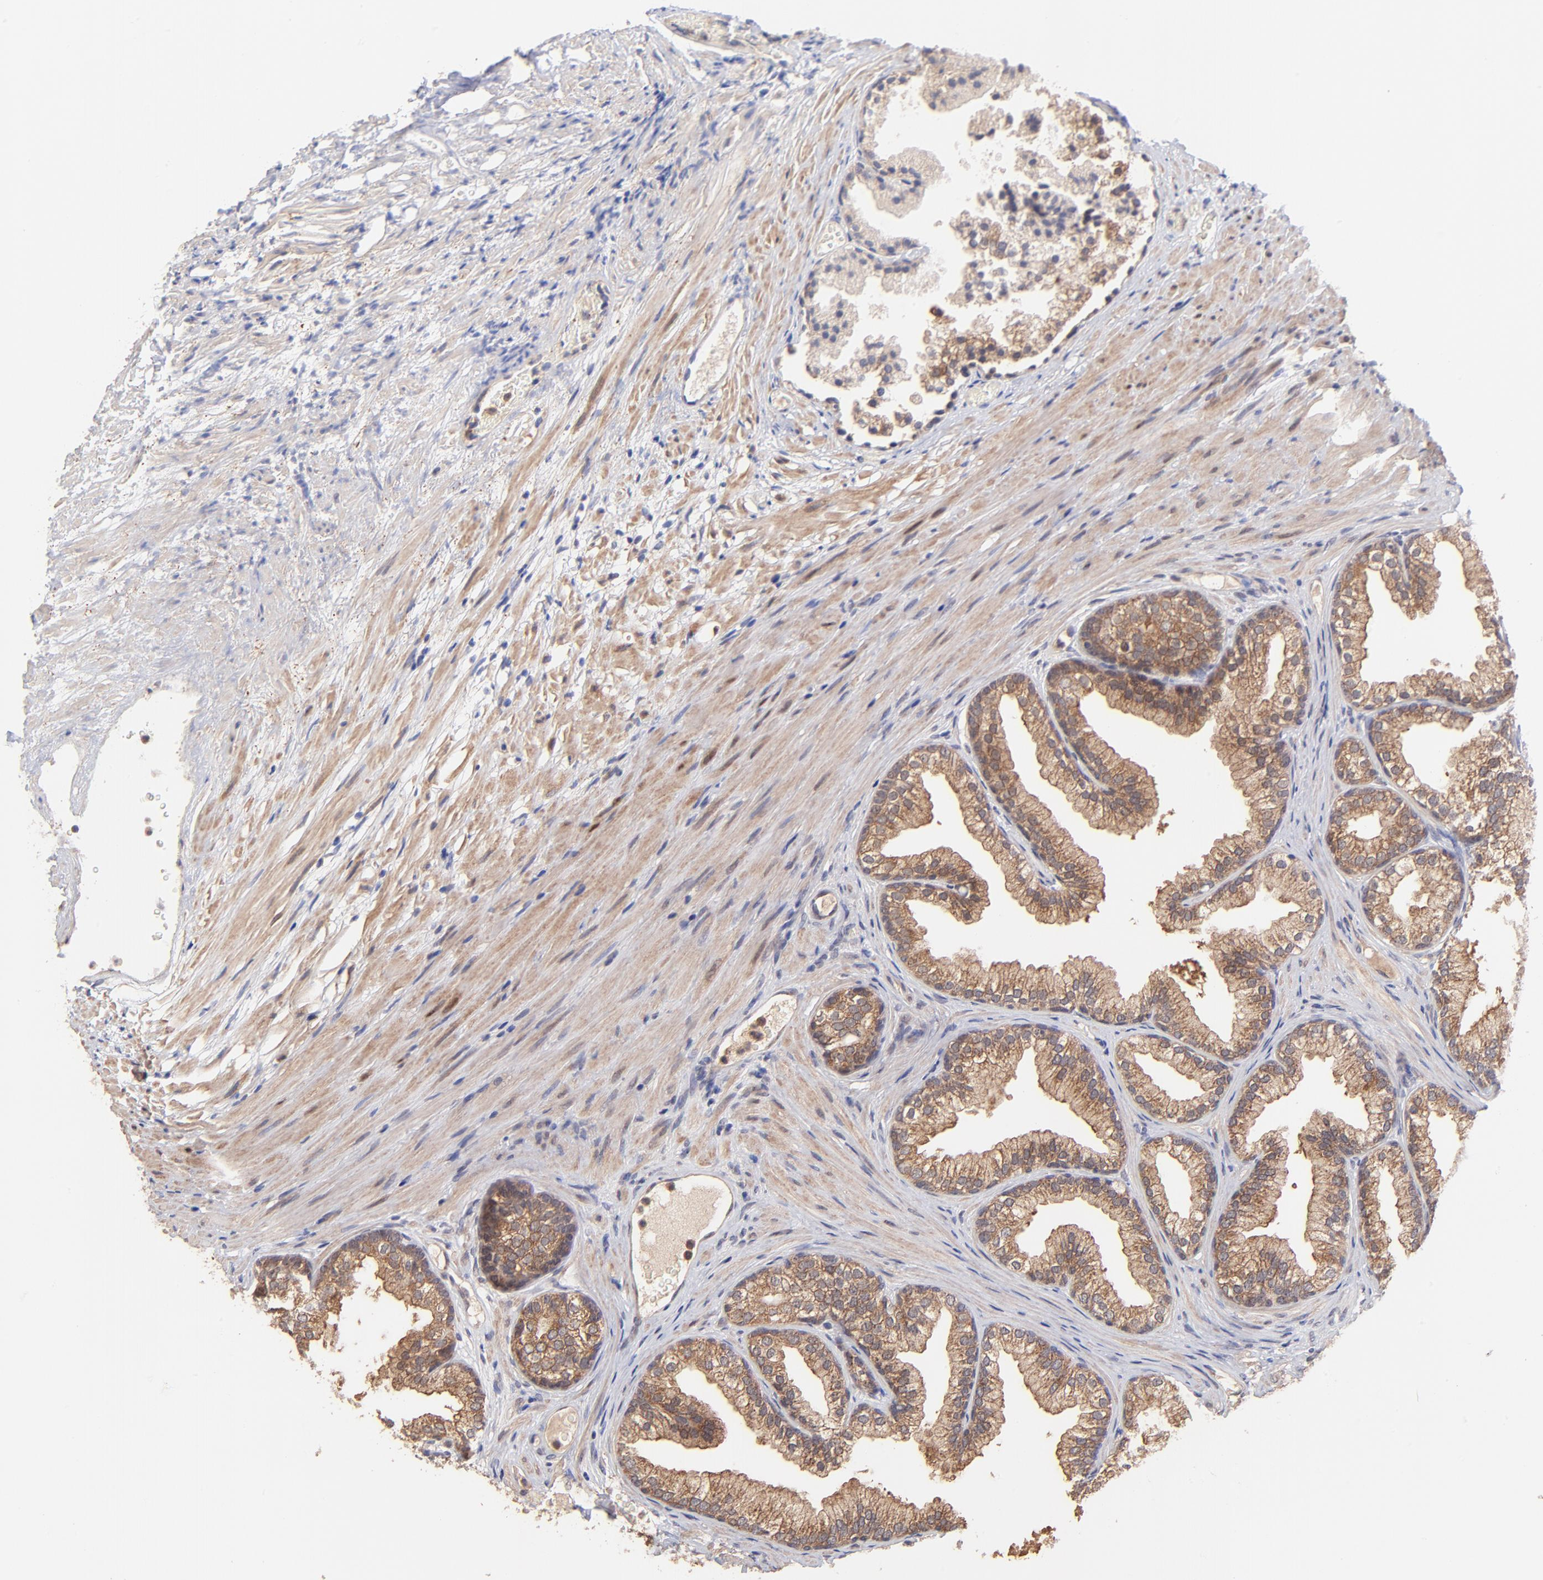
{"staining": {"intensity": "moderate", "quantity": ">75%", "location": "cytoplasmic/membranous"}, "tissue": "prostate", "cell_type": "Glandular cells", "image_type": "normal", "snomed": [{"axis": "morphology", "description": "Normal tissue, NOS"}, {"axis": "topography", "description": "Prostate"}], "caption": "The micrograph displays staining of benign prostate, revealing moderate cytoplasmic/membranous protein staining (brown color) within glandular cells. Using DAB (3,3'-diaminobenzidine) (brown) and hematoxylin (blue) stains, captured at high magnification using brightfield microscopy.", "gene": "BAIAP2L2", "patient": {"sex": "male", "age": 76}}